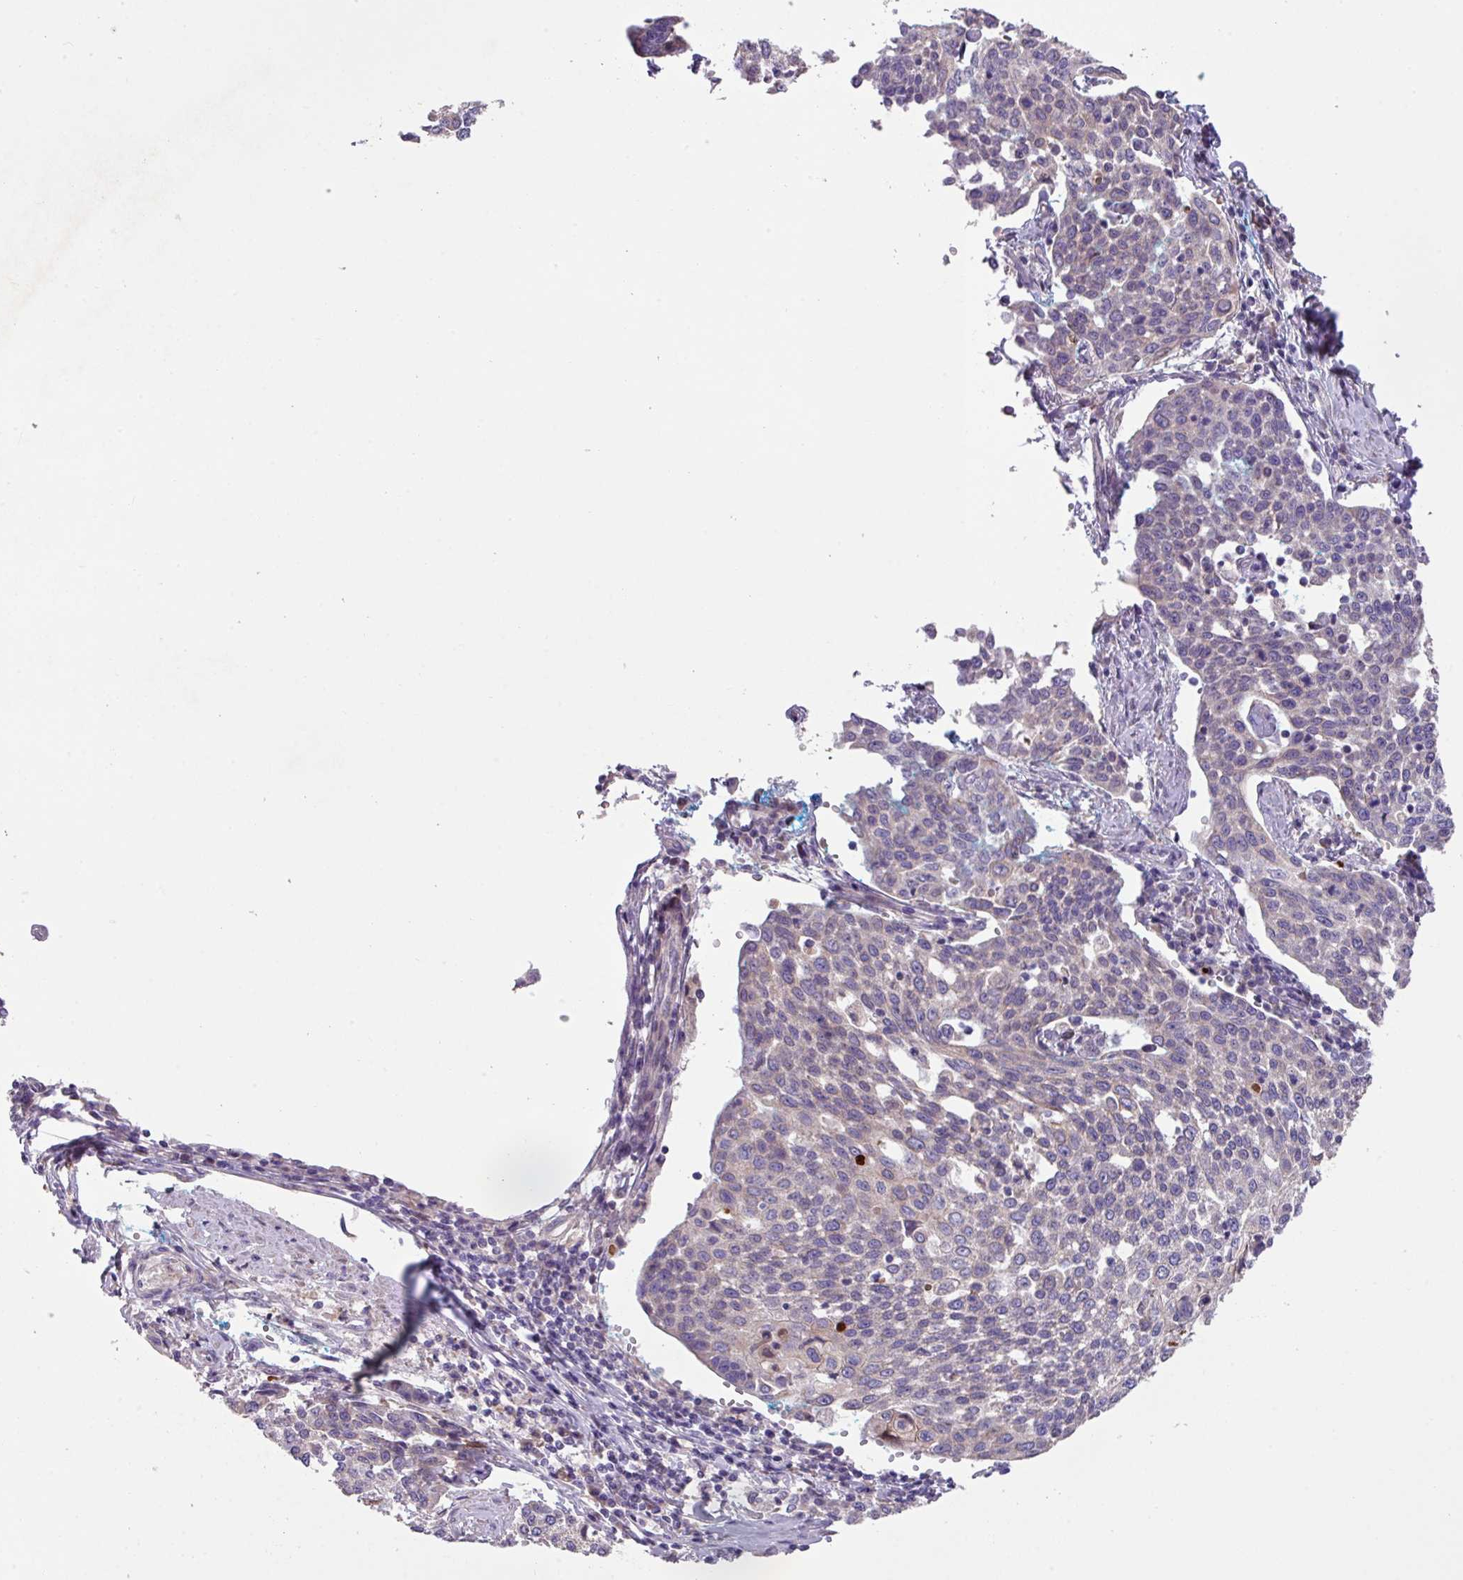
{"staining": {"intensity": "weak", "quantity": "<25%", "location": "cytoplasmic/membranous"}, "tissue": "cervical cancer", "cell_type": "Tumor cells", "image_type": "cancer", "snomed": [{"axis": "morphology", "description": "Squamous cell carcinoma, NOS"}, {"axis": "topography", "description": "Cervix"}], "caption": "This image is of cervical cancer stained with IHC to label a protein in brown with the nuclei are counter-stained blue. There is no positivity in tumor cells. The staining is performed using DAB (3,3'-diaminobenzidine) brown chromogen with nuclei counter-stained in using hematoxylin.", "gene": "IQCJ", "patient": {"sex": "female", "age": 34}}